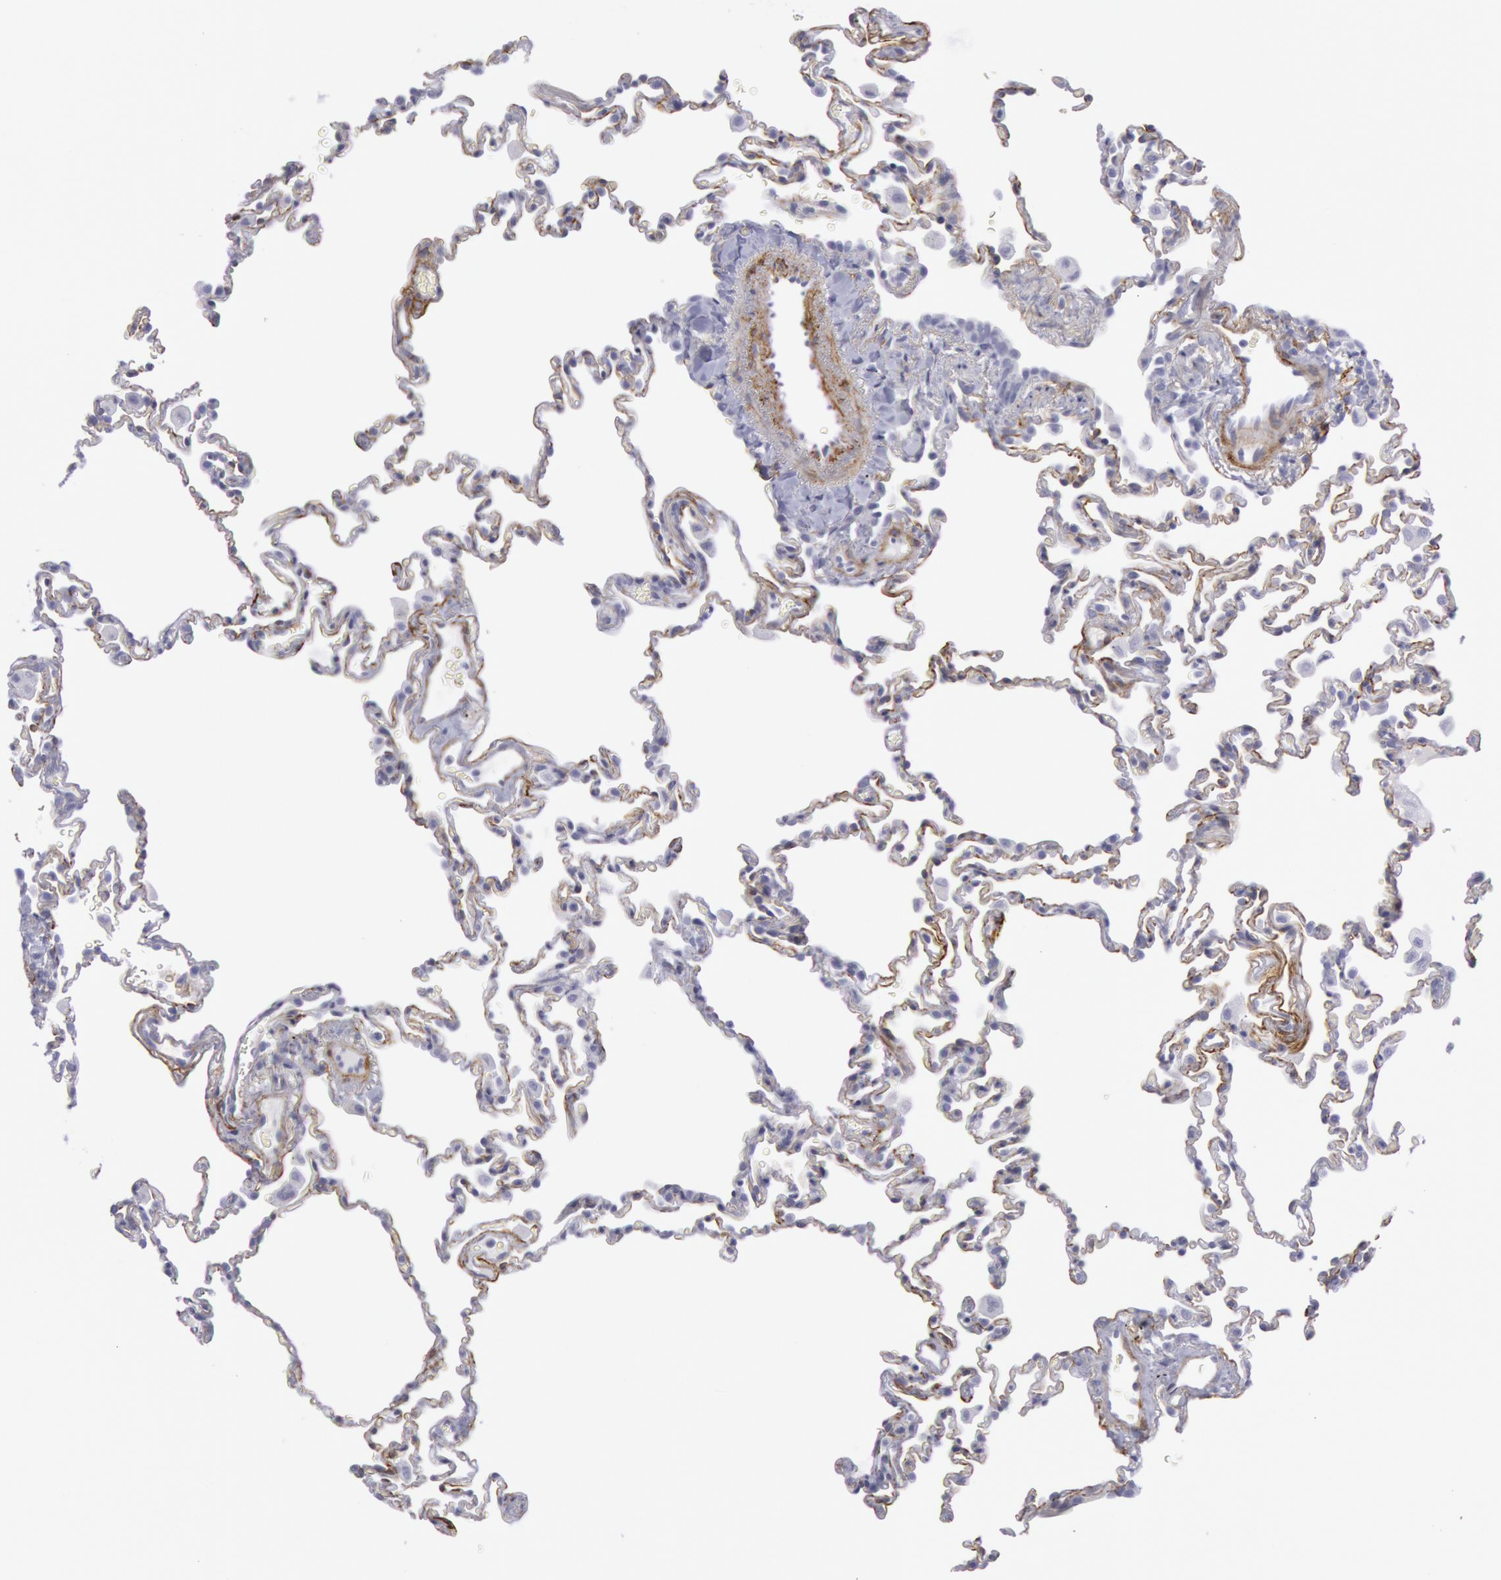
{"staining": {"intensity": "negative", "quantity": "none", "location": "none"}, "tissue": "lung", "cell_type": "Alveolar cells", "image_type": "normal", "snomed": [{"axis": "morphology", "description": "Normal tissue, NOS"}, {"axis": "topography", "description": "Lung"}], "caption": "This is an immunohistochemistry (IHC) photomicrograph of benign lung. There is no expression in alveolar cells.", "gene": "CDH13", "patient": {"sex": "male", "age": 59}}